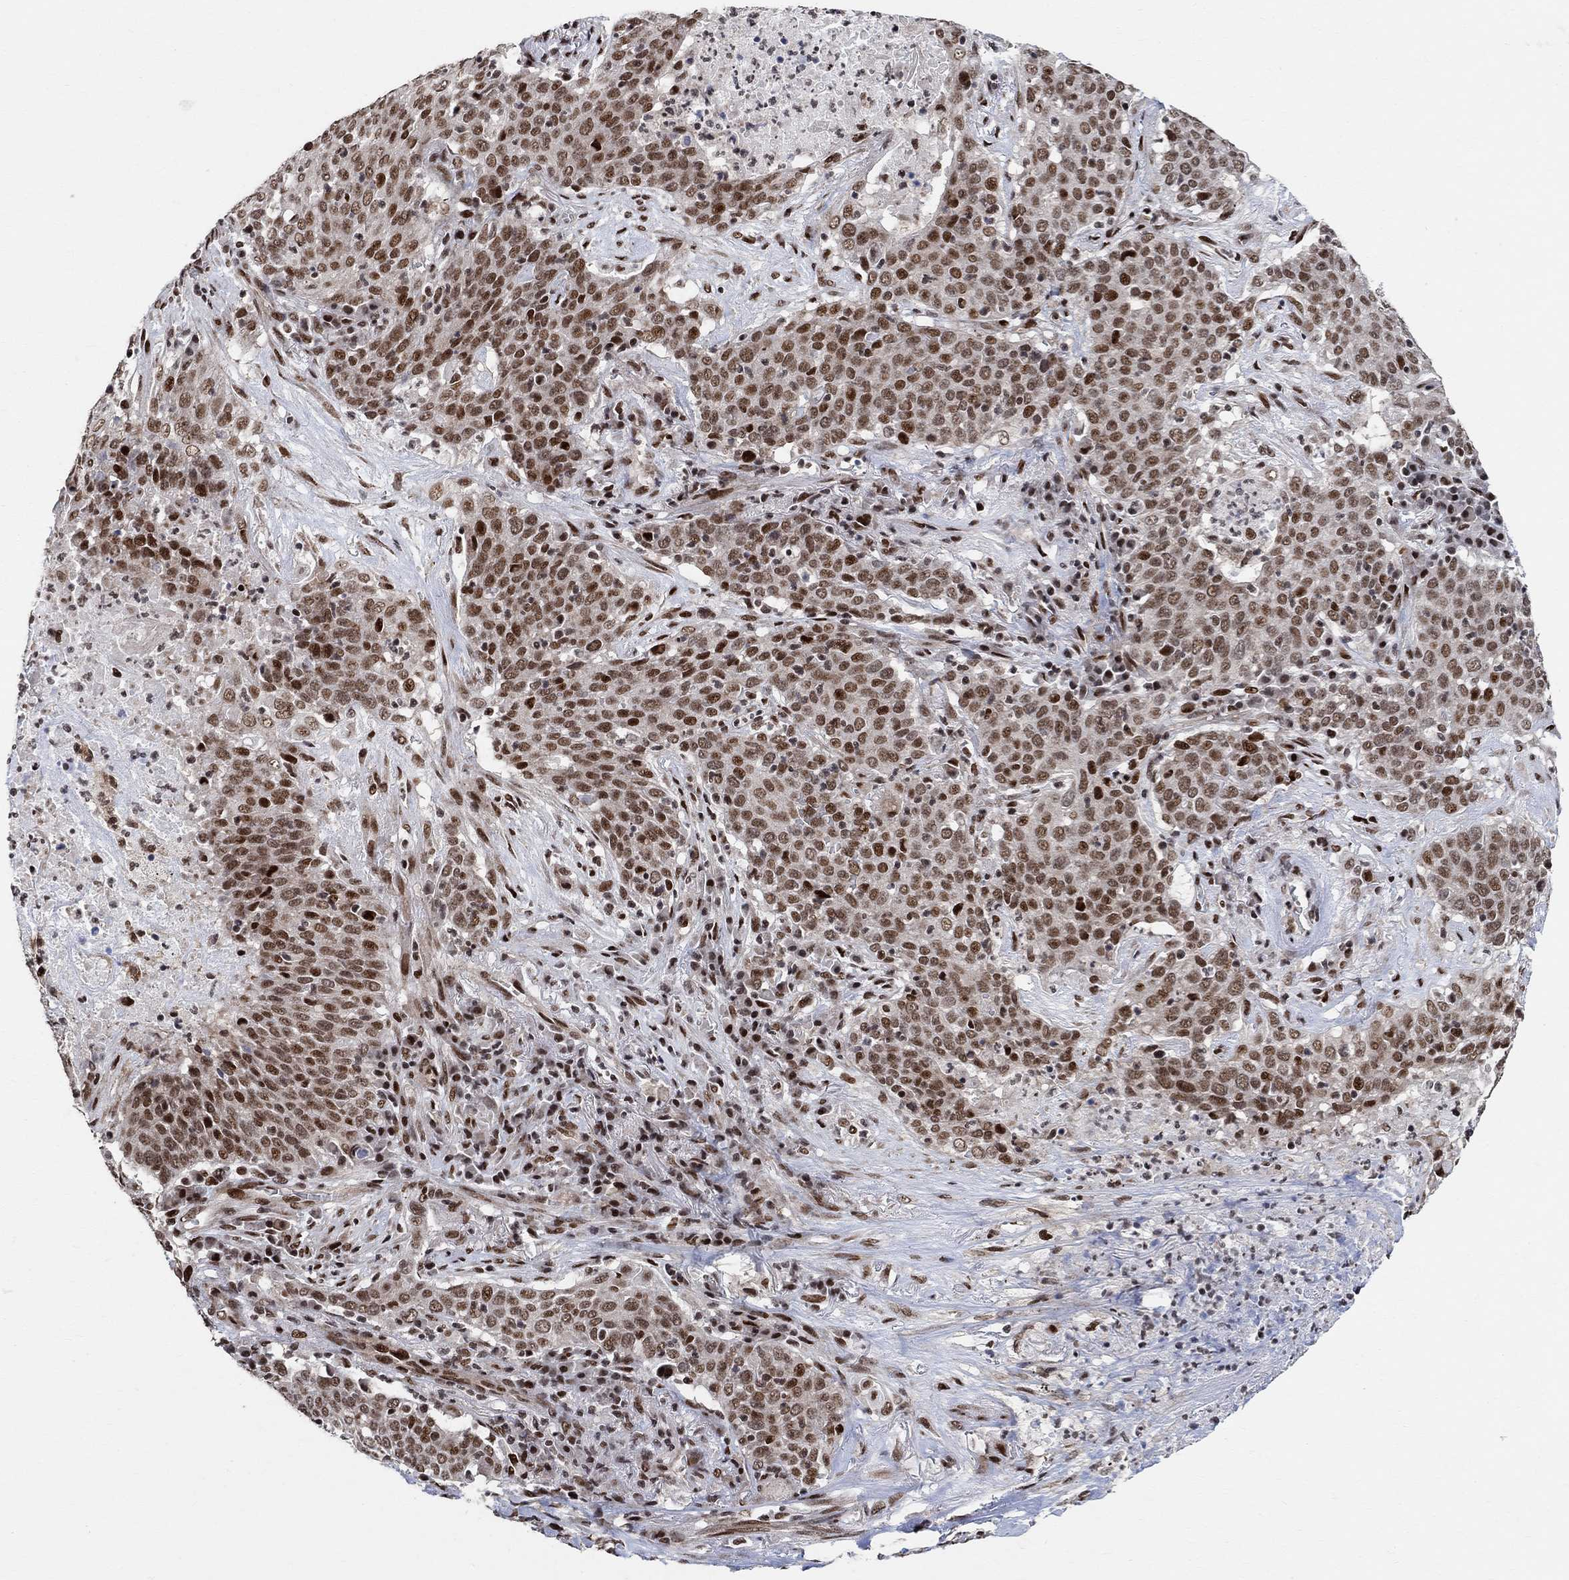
{"staining": {"intensity": "strong", "quantity": "25%-75%", "location": "nuclear"}, "tissue": "lung cancer", "cell_type": "Tumor cells", "image_type": "cancer", "snomed": [{"axis": "morphology", "description": "Squamous cell carcinoma, NOS"}, {"axis": "topography", "description": "Lung"}], "caption": "Lung cancer was stained to show a protein in brown. There is high levels of strong nuclear positivity in about 25%-75% of tumor cells.", "gene": "E4F1", "patient": {"sex": "male", "age": 82}}